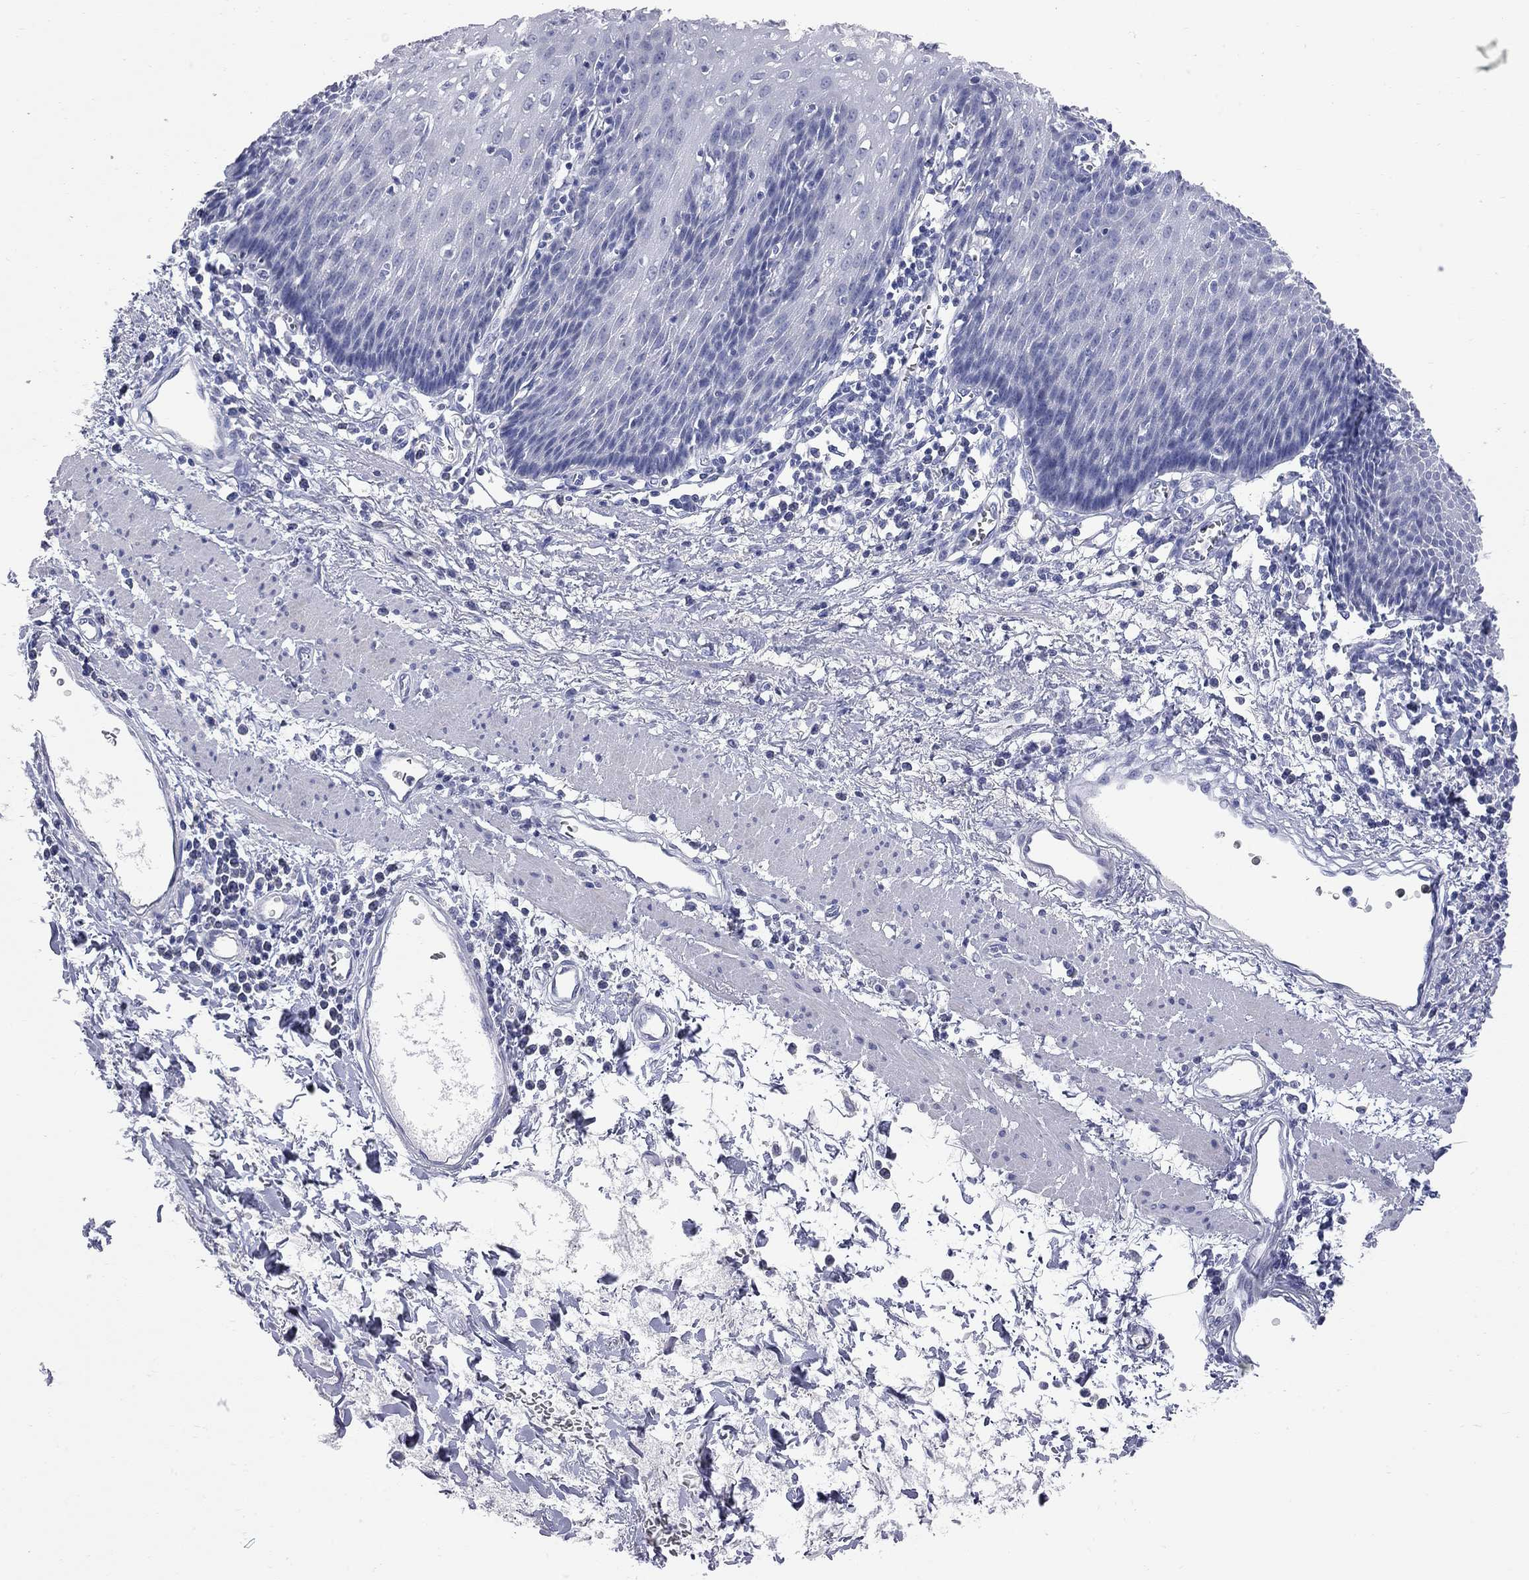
{"staining": {"intensity": "negative", "quantity": "none", "location": "none"}, "tissue": "esophagus", "cell_type": "Squamous epithelial cells", "image_type": "normal", "snomed": [{"axis": "morphology", "description": "Normal tissue, NOS"}, {"axis": "topography", "description": "Esophagus"}], "caption": "A high-resolution photomicrograph shows immunohistochemistry staining of unremarkable esophagus, which exhibits no significant positivity in squamous epithelial cells. (DAB (3,3'-diaminobenzidine) immunohistochemistry (IHC) with hematoxylin counter stain).", "gene": "FAM221B", "patient": {"sex": "male", "age": 57}}